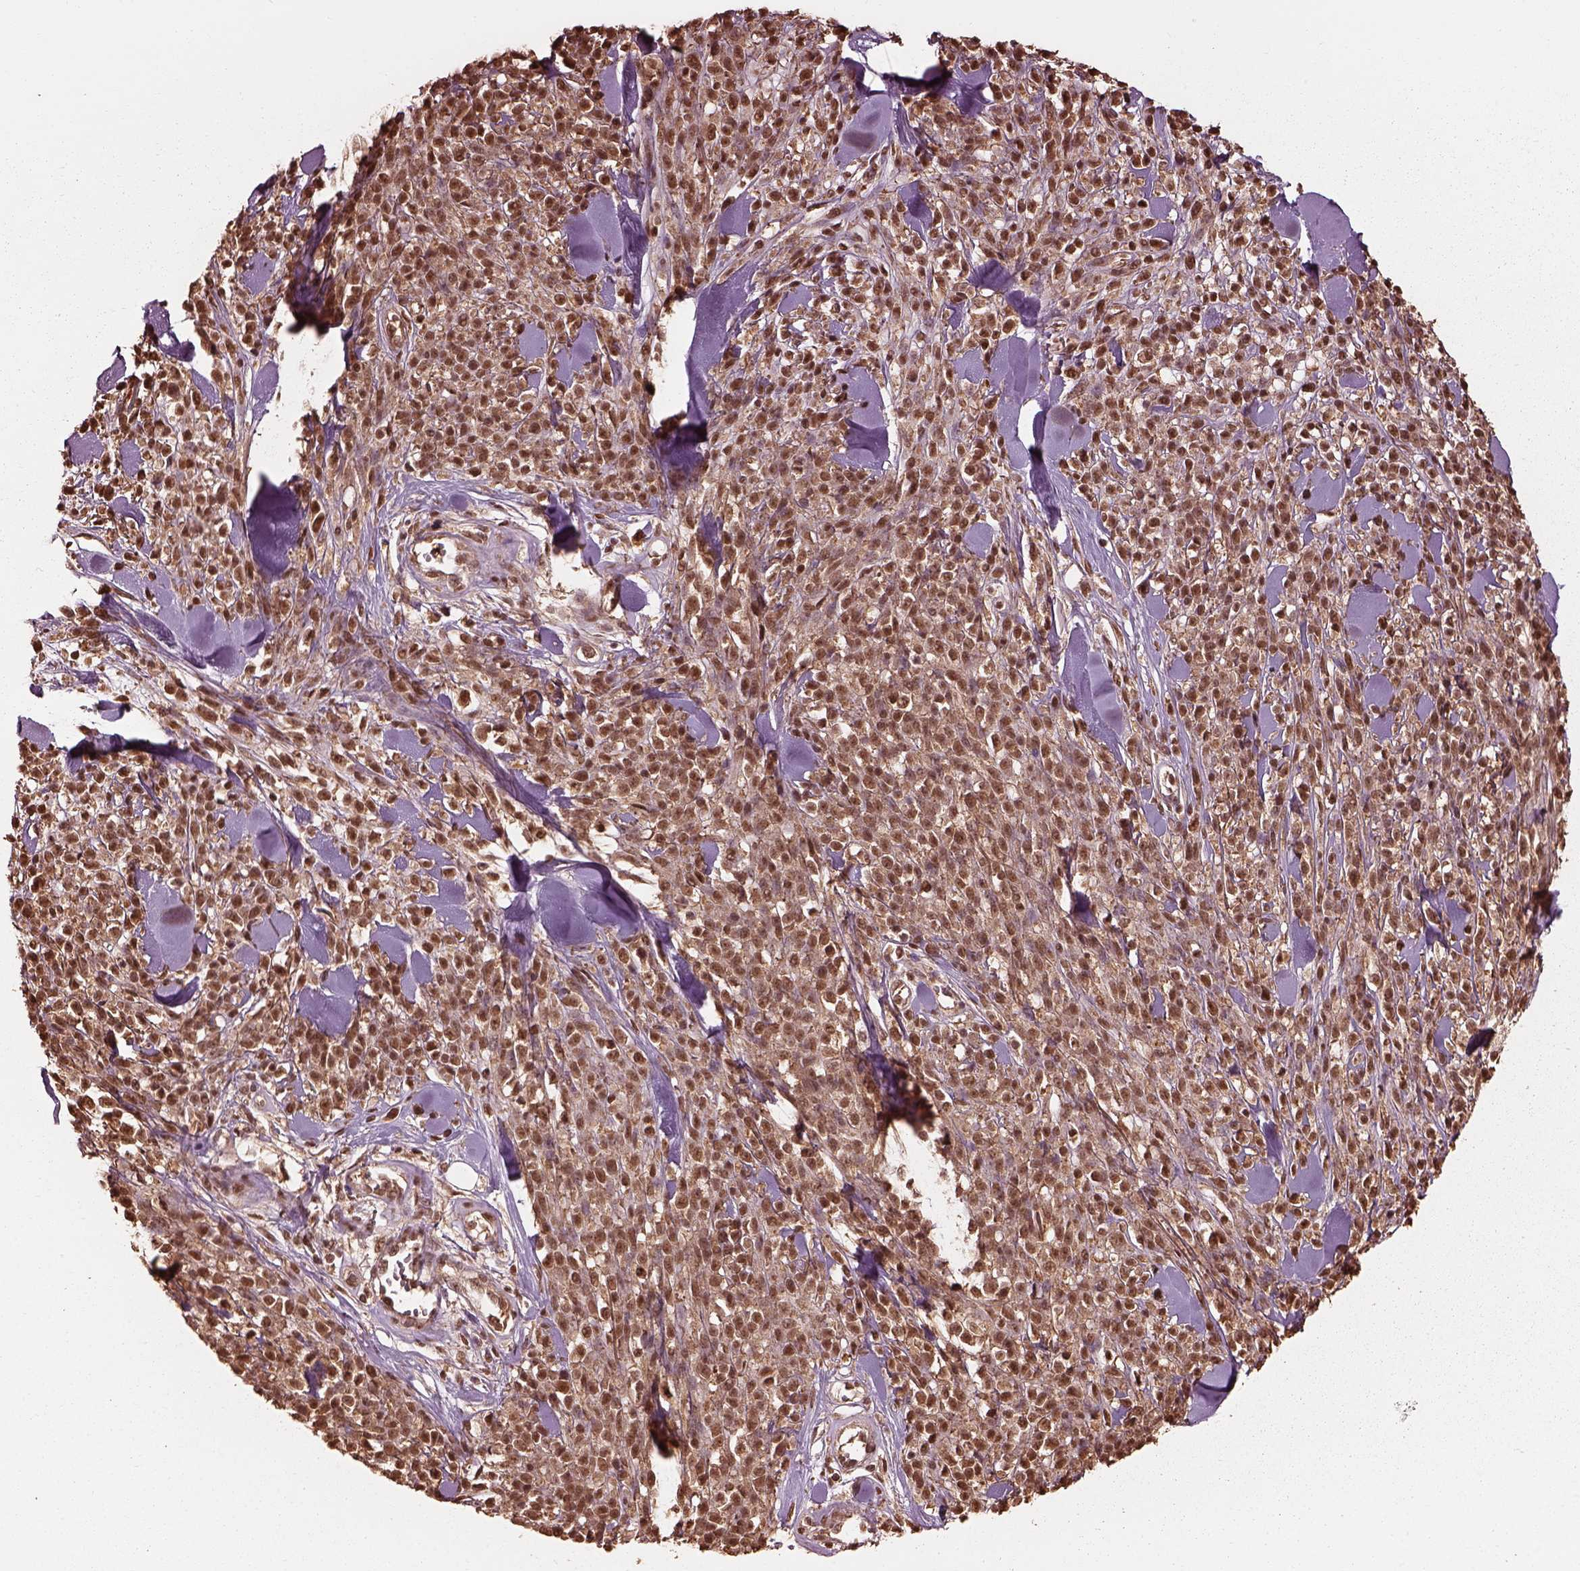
{"staining": {"intensity": "moderate", "quantity": ">75%", "location": "cytoplasmic/membranous,nuclear"}, "tissue": "melanoma", "cell_type": "Tumor cells", "image_type": "cancer", "snomed": [{"axis": "morphology", "description": "Malignant melanoma, NOS"}, {"axis": "topography", "description": "Skin"}, {"axis": "topography", "description": "Skin of trunk"}], "caption": "A high-resolution image shows immunohistochemistry staining of melanoma, which shows moderate cytoplasmic/membranous and nuclear staining in approximately >75% of tumor cells.", "gene": "PSMC5", "patient": {"sex": "male", "age": 74}}